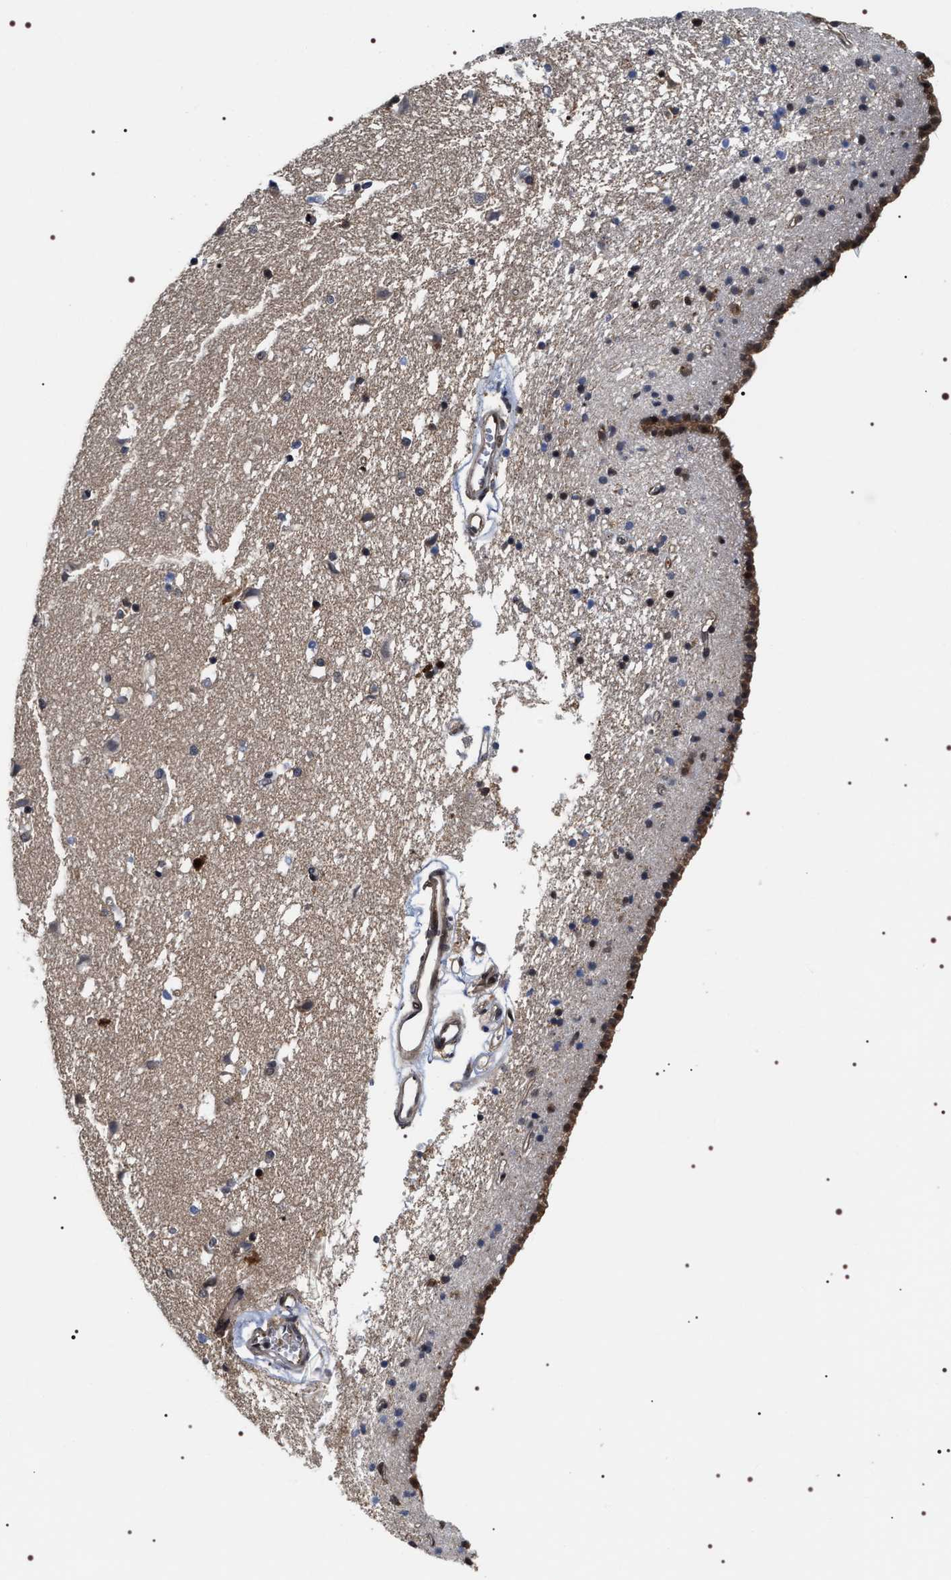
{"staining": {"intensity": "weak", "quantity": "<25%", "location": "nuclear"}, "tissue": "caudate", "cell_type": "Glial cells", "image_type": "normal", "snomed": [{"axis": "morphology", "description": "Normal tissue, NOS"}, {"axis": "topography", "description": "Lateral ventricle wall"}], "caption": "High power microscopy image of an immunohistochemistry (IHC) image of normal caudate, revealing no significant positivity in glial cells.", "gene": "BAG6", "patient": {"sex": "male", "age": 45}}